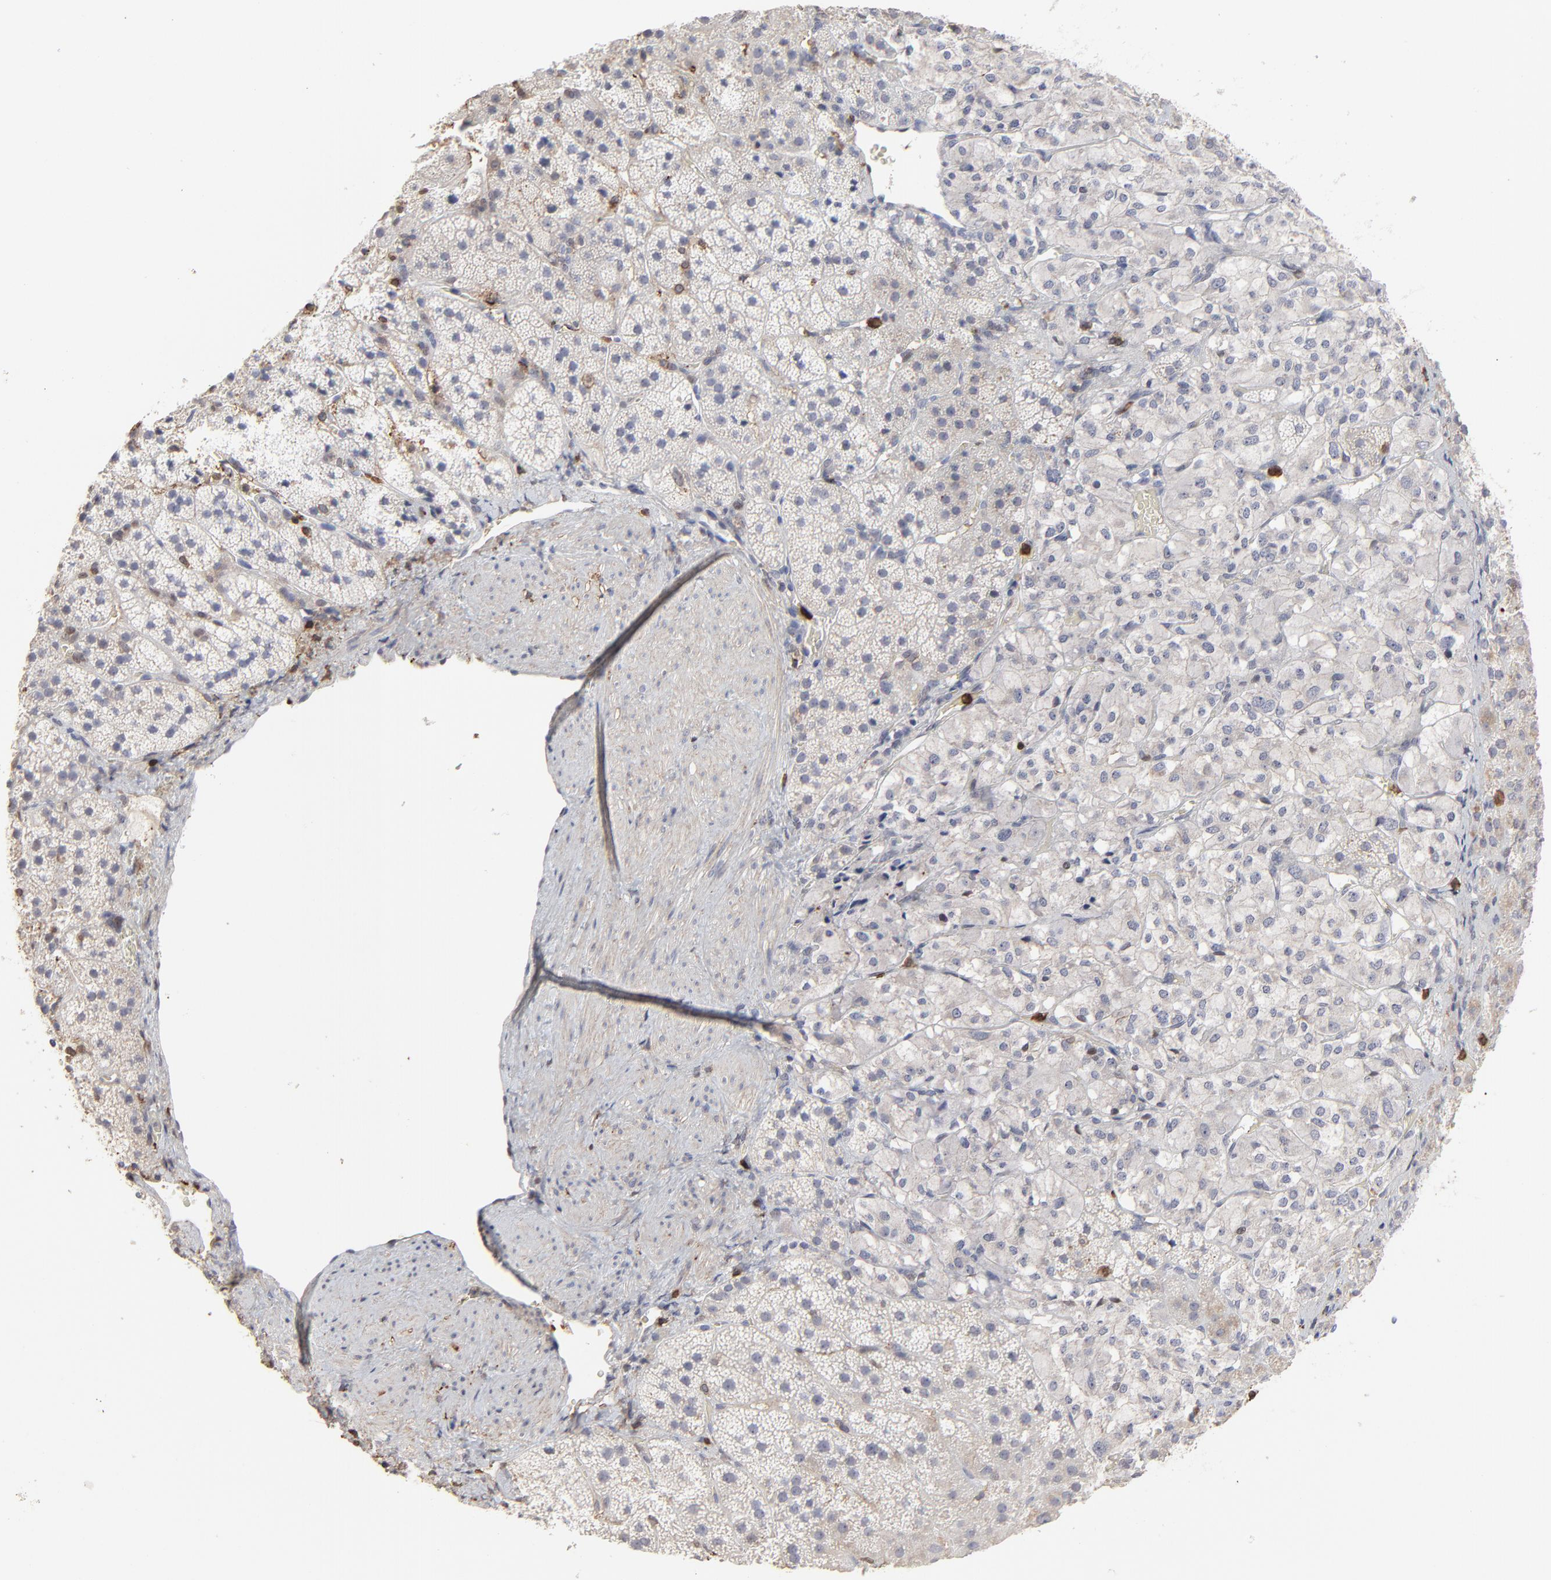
{"staining": {"intensity": "negative", "quantity": "none", "location": "none"}, "tissue": "adrenal gland", "cell_type": "Glandular cells", "image_type": "normal", "snomed": [{"axis": "morphology", "description": "Normal tissue, NOS"}, {"axis": "topography", "description": "Adrenal gland"}], "caption": "The immunohistochemistry (IHC) micrograph has no significant positivity in glandular cells of adrenal gland.", "gene": "SLC6A14", "patient": {"sex": "female", "age": 44}}